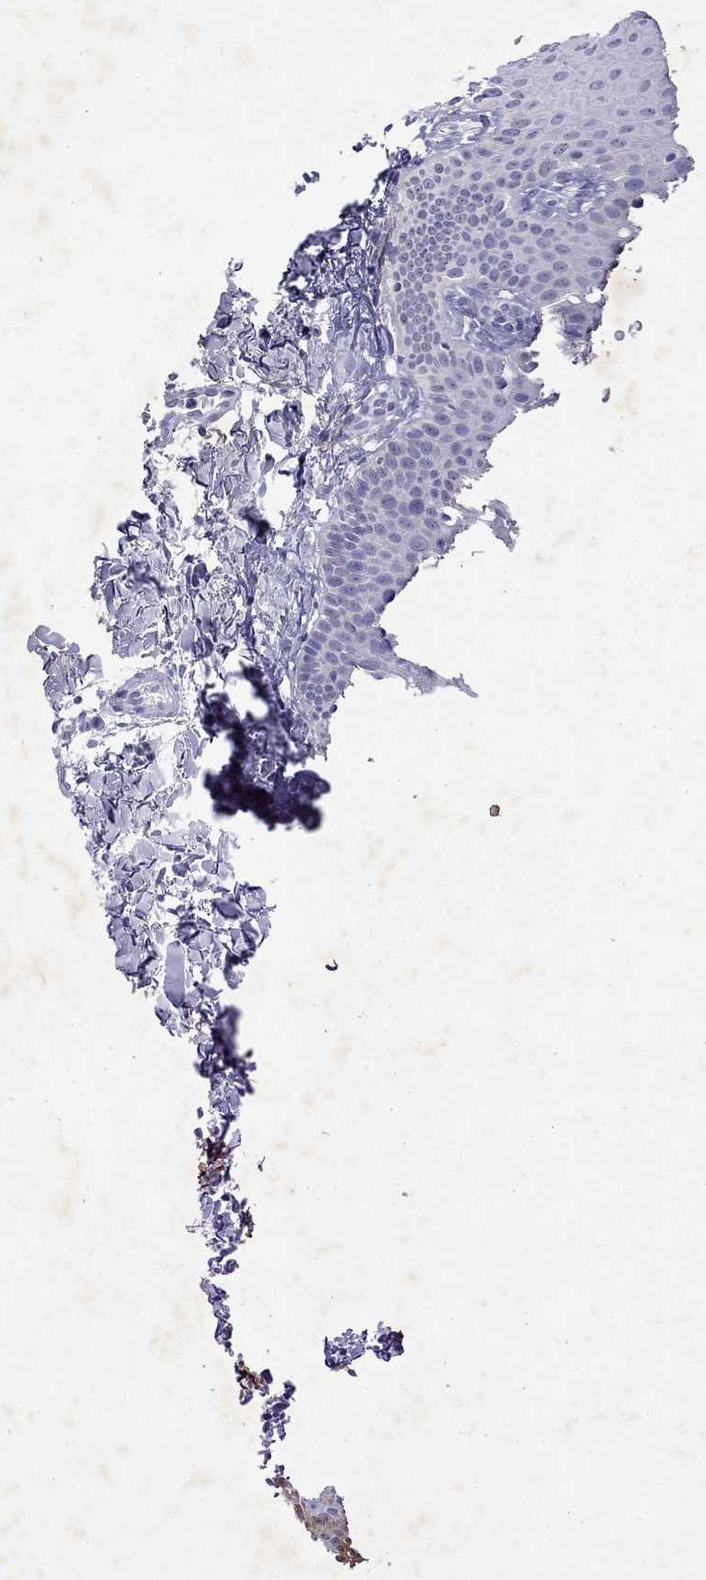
{"staining": {"intensity": "negative", "quantity": "none", "location": "none"}, "tissue": "oral mucosa", "cell_type": "Squamous epithelial cells", "image_type": "normal", "snomed": [{"axis": "morphology", "description": "Normal tissue, NOS"}, {"axis": "topography", "description": "Oral tissue"}], "caption": "Immunohistochemistry (IHC) of unremarkable oral mucosa displays no expression in squamous epithelial cells.", "gene": "GNAT3", "patient": {"sex": "female", "age": 43}}